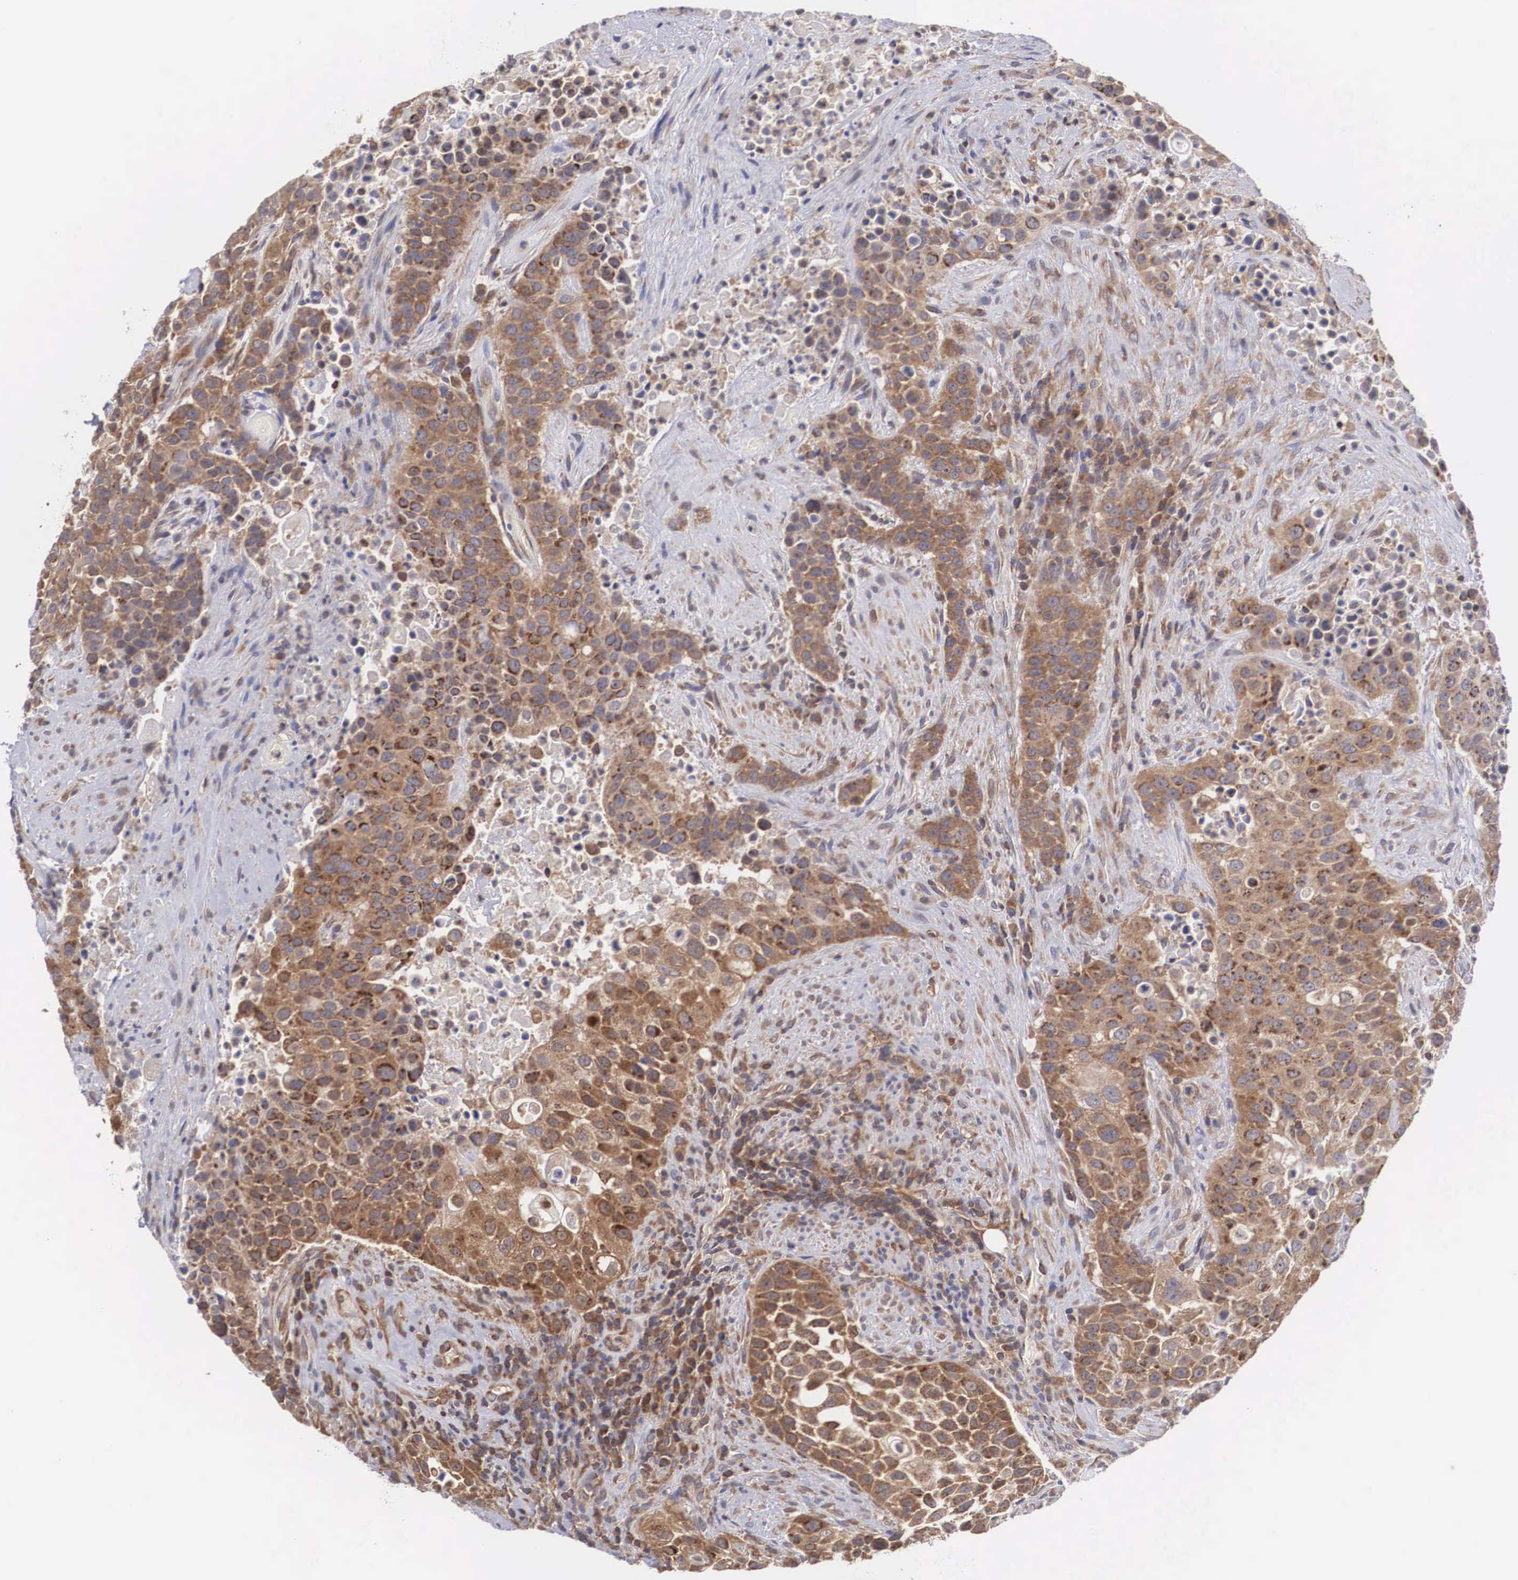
{"staining": {"intensity": "moderate", "quantity": ">75%", "location": "cytoplasmic/membranous"}, "tissue": "urothelial cancer", "cell_type": "Tumor cells", "image_type": "cancer", "snomed": [{"axis": "morphology", "description": "Urothelial carcinoma, High grade"}, {"axis": "topography", "description": "Urinary bladder"}], "caption": "Protein staining of urothelial carcinoma (high-grade) tissue displays moderate cytoplasmic/membranous expression in about >75% of tumor cells. (DAB (3,3'-diaminobenzidine) = brown stain, brightfield microscopy at high magnification).", "gene": "DHRS1", "patient": {"sex": "male", "age": 74}}